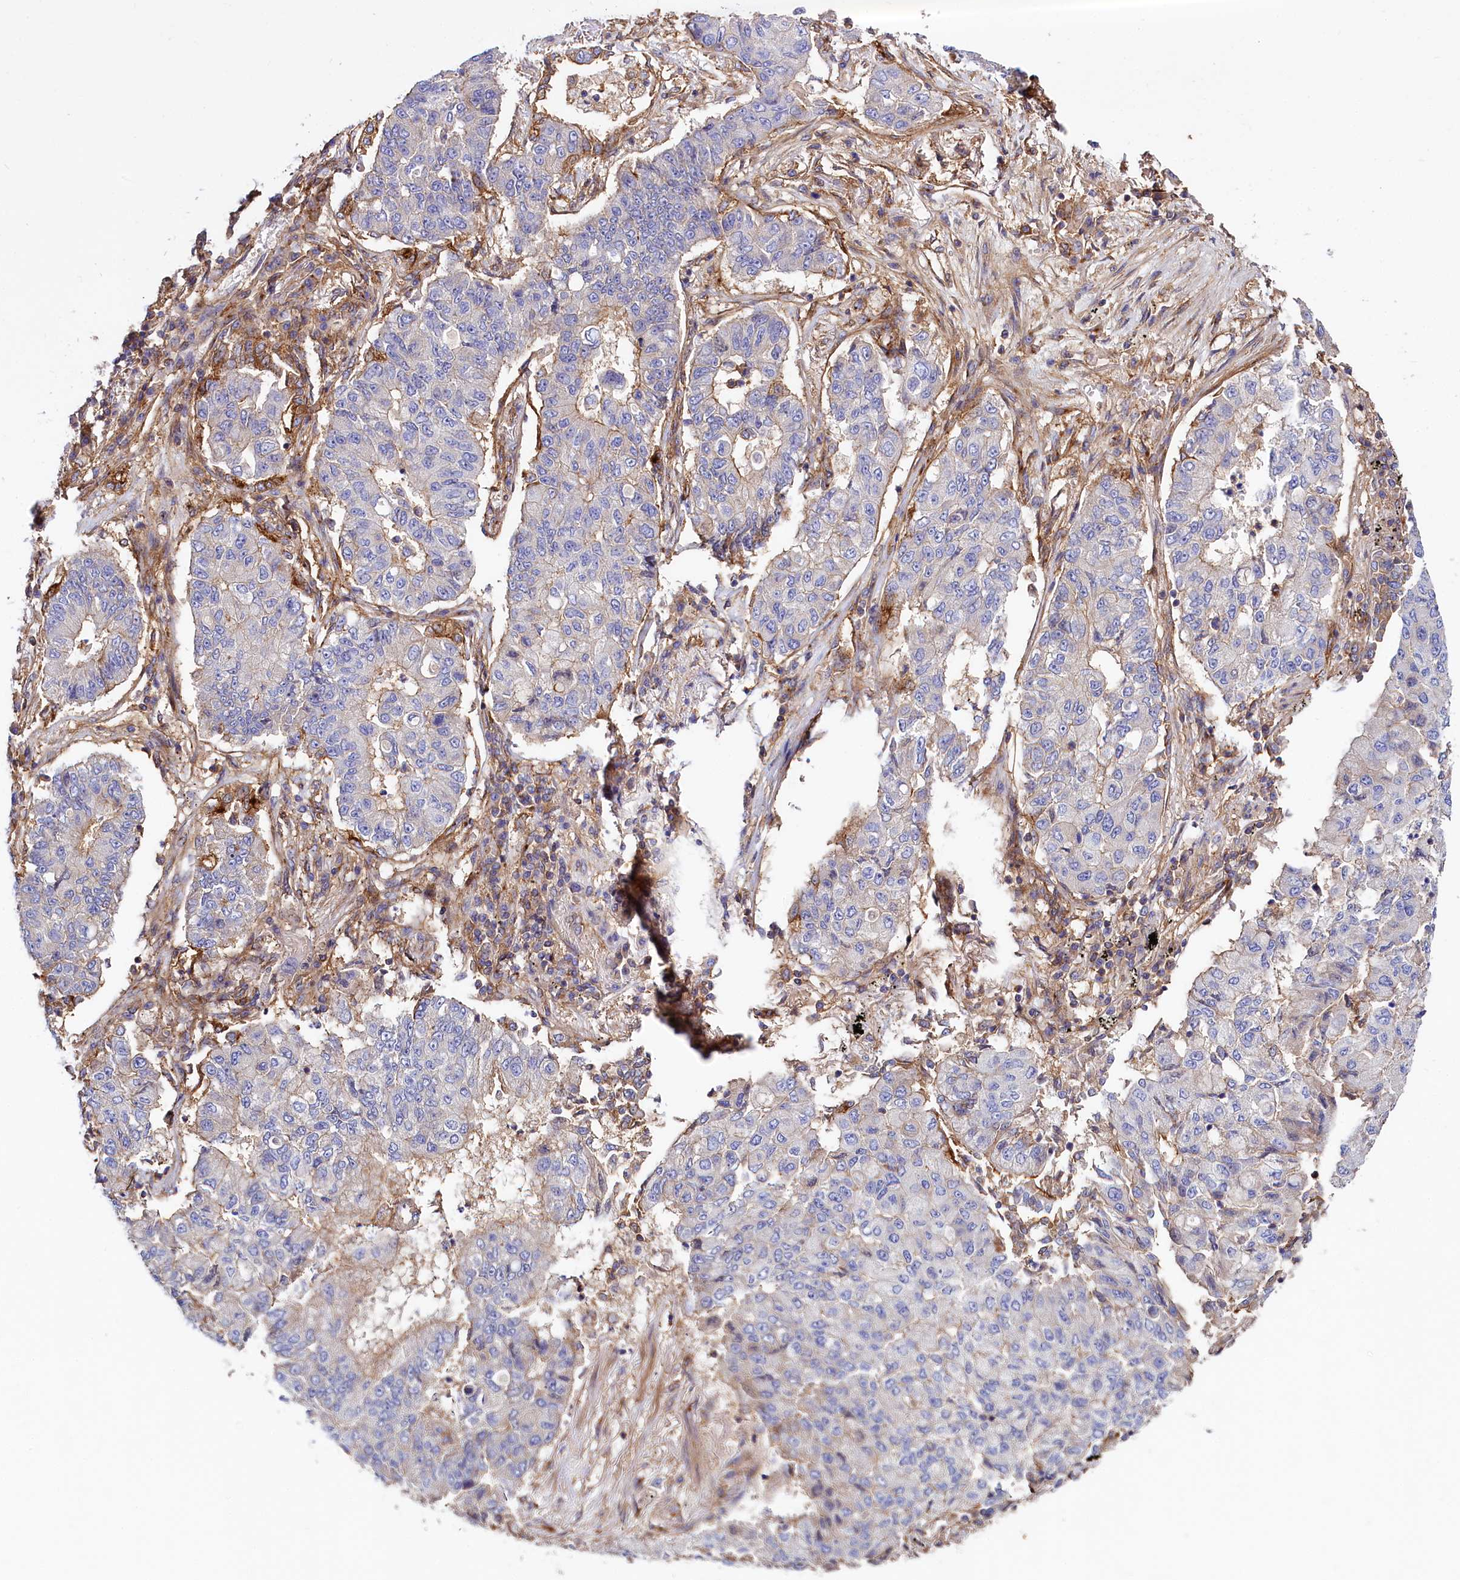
{"staining": {"intensity": "negative", "quantity": "none", "location": "none"}, "tissue": "lung cancer", "cell_type": "Tumor cells", "image_type": "cancer", "snomed": [{"axis": "morphology", "description": "Squamous cell carcinoma, NOS"}, {"axis": "topography", "description": "Lung"}], "caption": "This photomicrograph is of lung cancer stained with immunohistochemistry to label a protein in brown with the nuclei are counter-stained blue. There is no positivity in tumor cells.", "gene": "ANO6", "patient": {"sex": "male", "age": 74}}